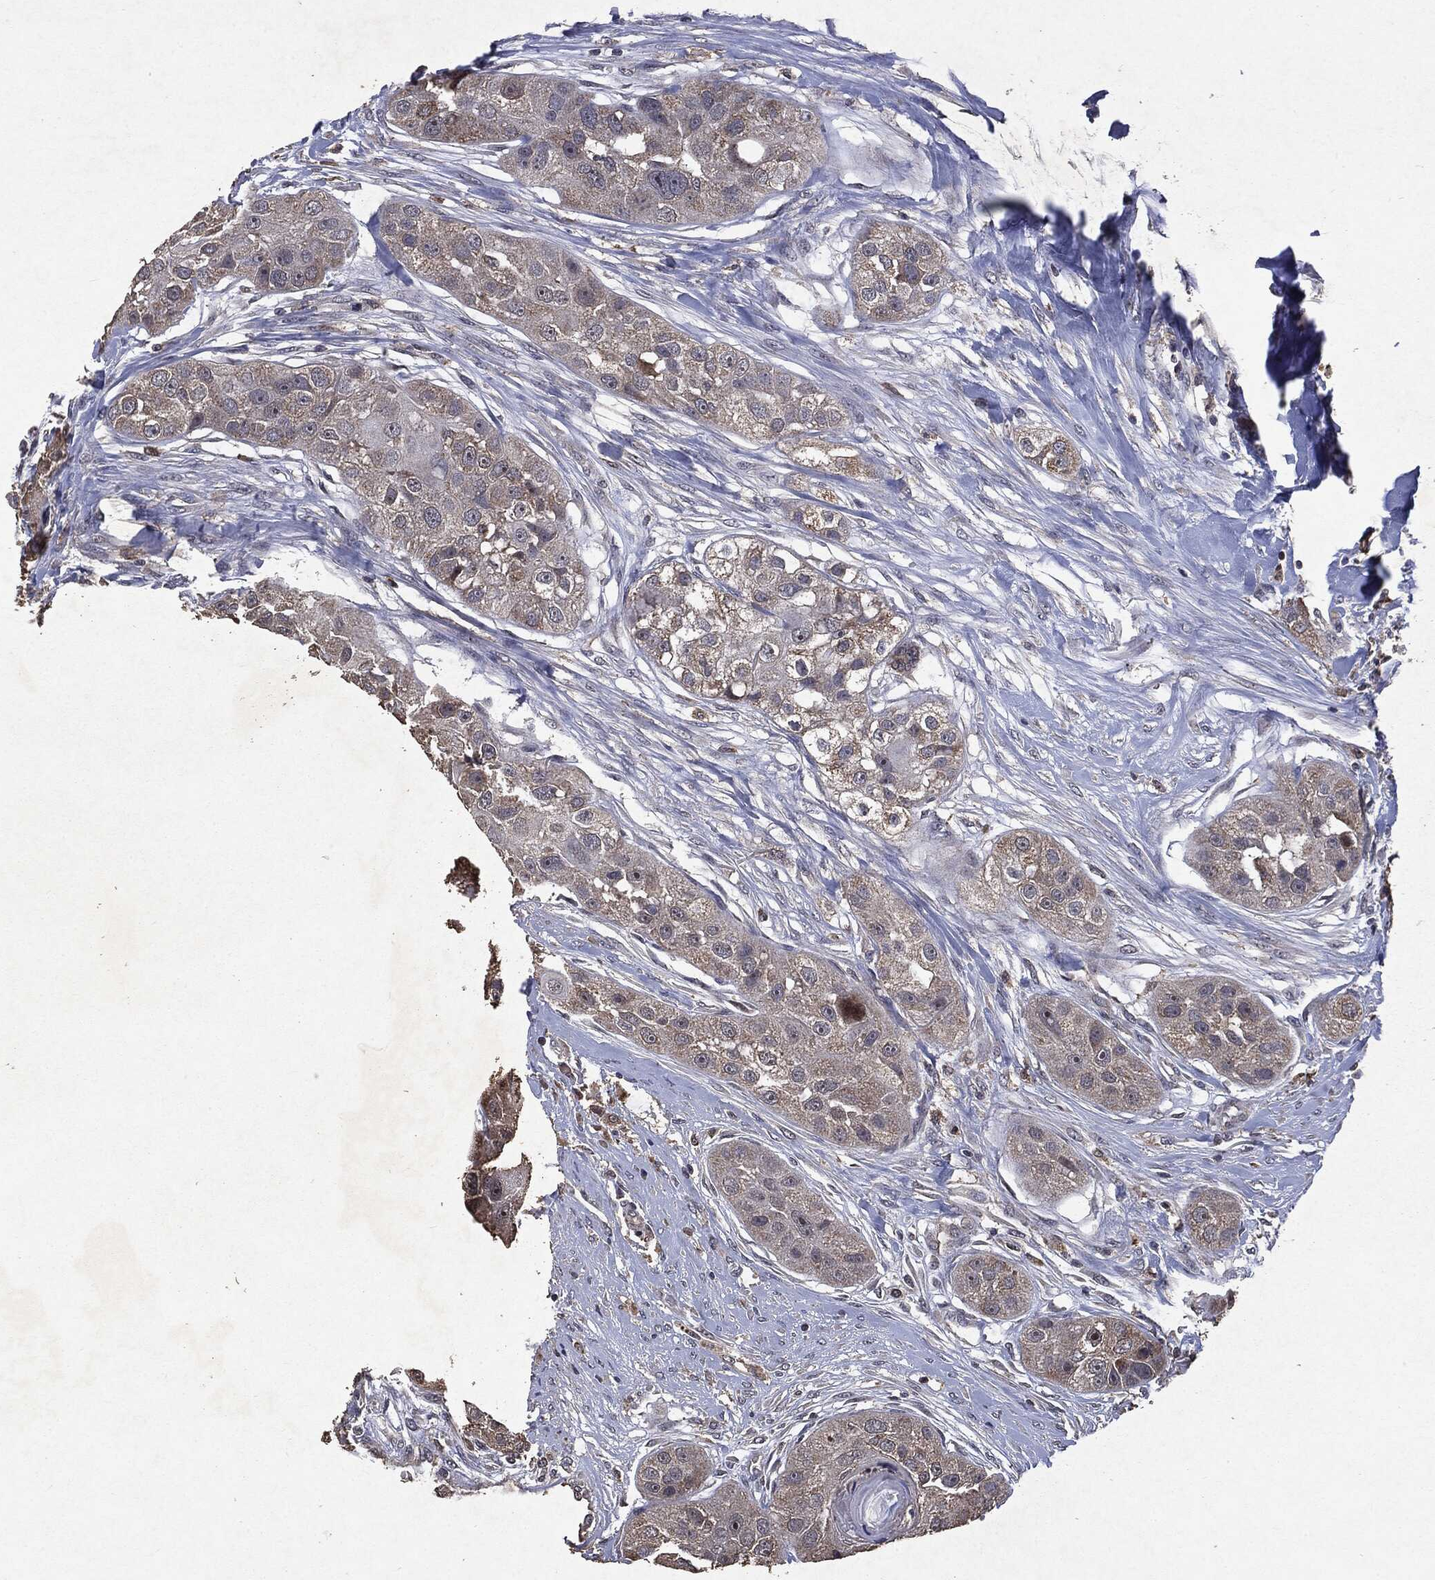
{"staining": {"intensity": "weak", "quantity": "<25%", "location": "cytoplasmic/membranous"}, "tissue": "head and neck cancer", "cell_type": "Tumor cells", "image_type": "cancer", "snomed": [{"axis": "morphology", "description": "Normal tissue, NOS"}, {"axis": "morphology", "description": "Squamous cell carcinoma, NOS"}, {"axis": "topography", "description": "Skeletal muscle"}, {"axis": "topography", "description": "Head-Neck"}], "caption": "Head and neck squamous cell carcinoma was stained to show a protein in brown. There is no significant expression in tumor cells.", "gene": "PTEN", "patient": {"sex": "male", "age": 51}}